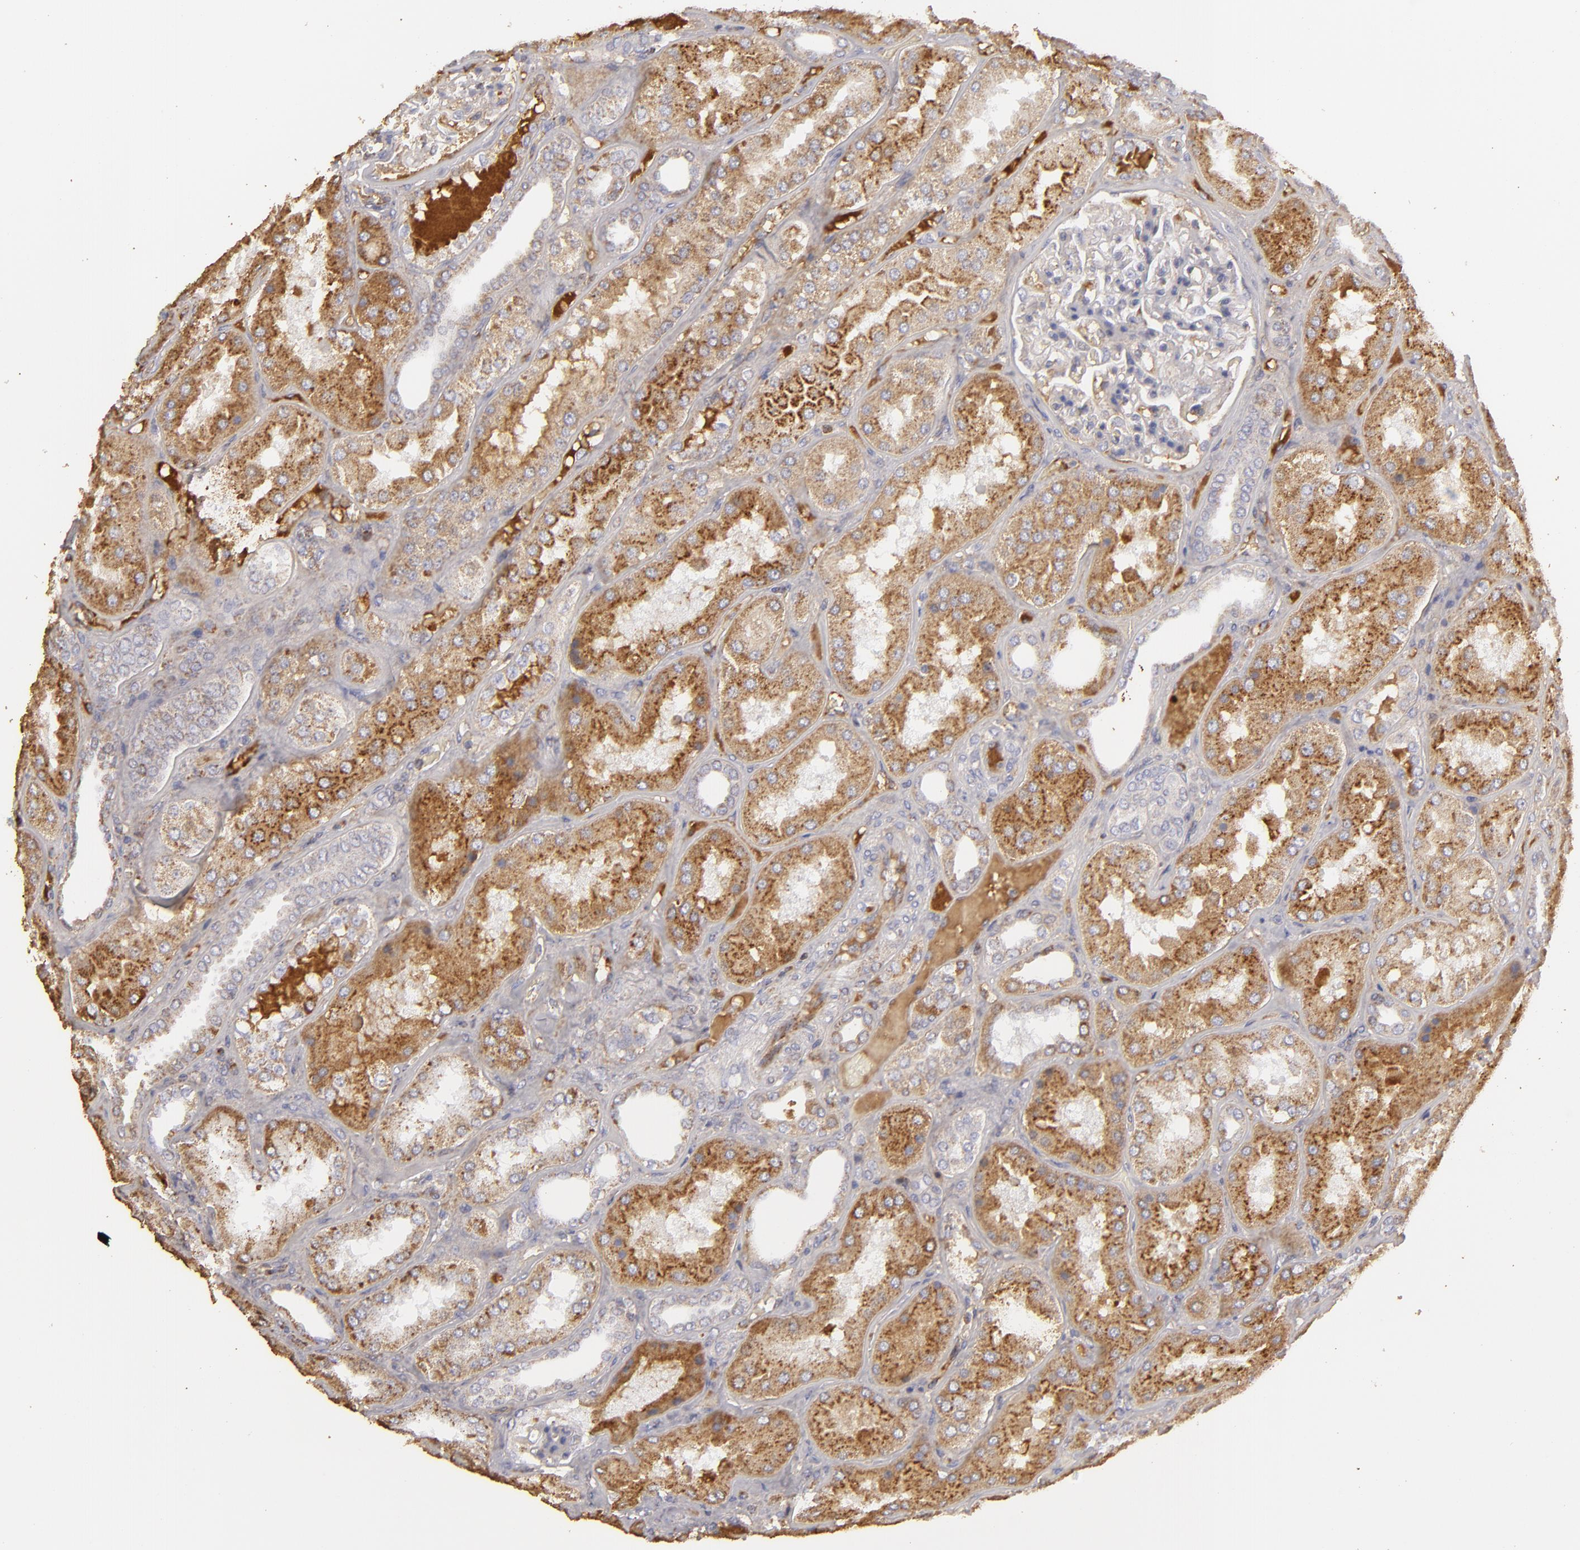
{"staining": {"intensity": "weak", "quantity": "25%-75%", "location": "cytoplasmic/membranous"}, "tissue": "kidney", "cell_type": "Cells in glomeruli", "image_type": "normal", "snomed": [{"axis": "morphology", "description": "Normal tissue, NOS"}, {"axis": "topography", "description": "Kidney"}], "caption": "This image shows IHC staining of benign human kidney, with low weak cytoplasmic/membranous staining in about 25%-75% of cells in glomeruli.", "gene": "CFB", "patient": {"sex": "female", "age": 56}}